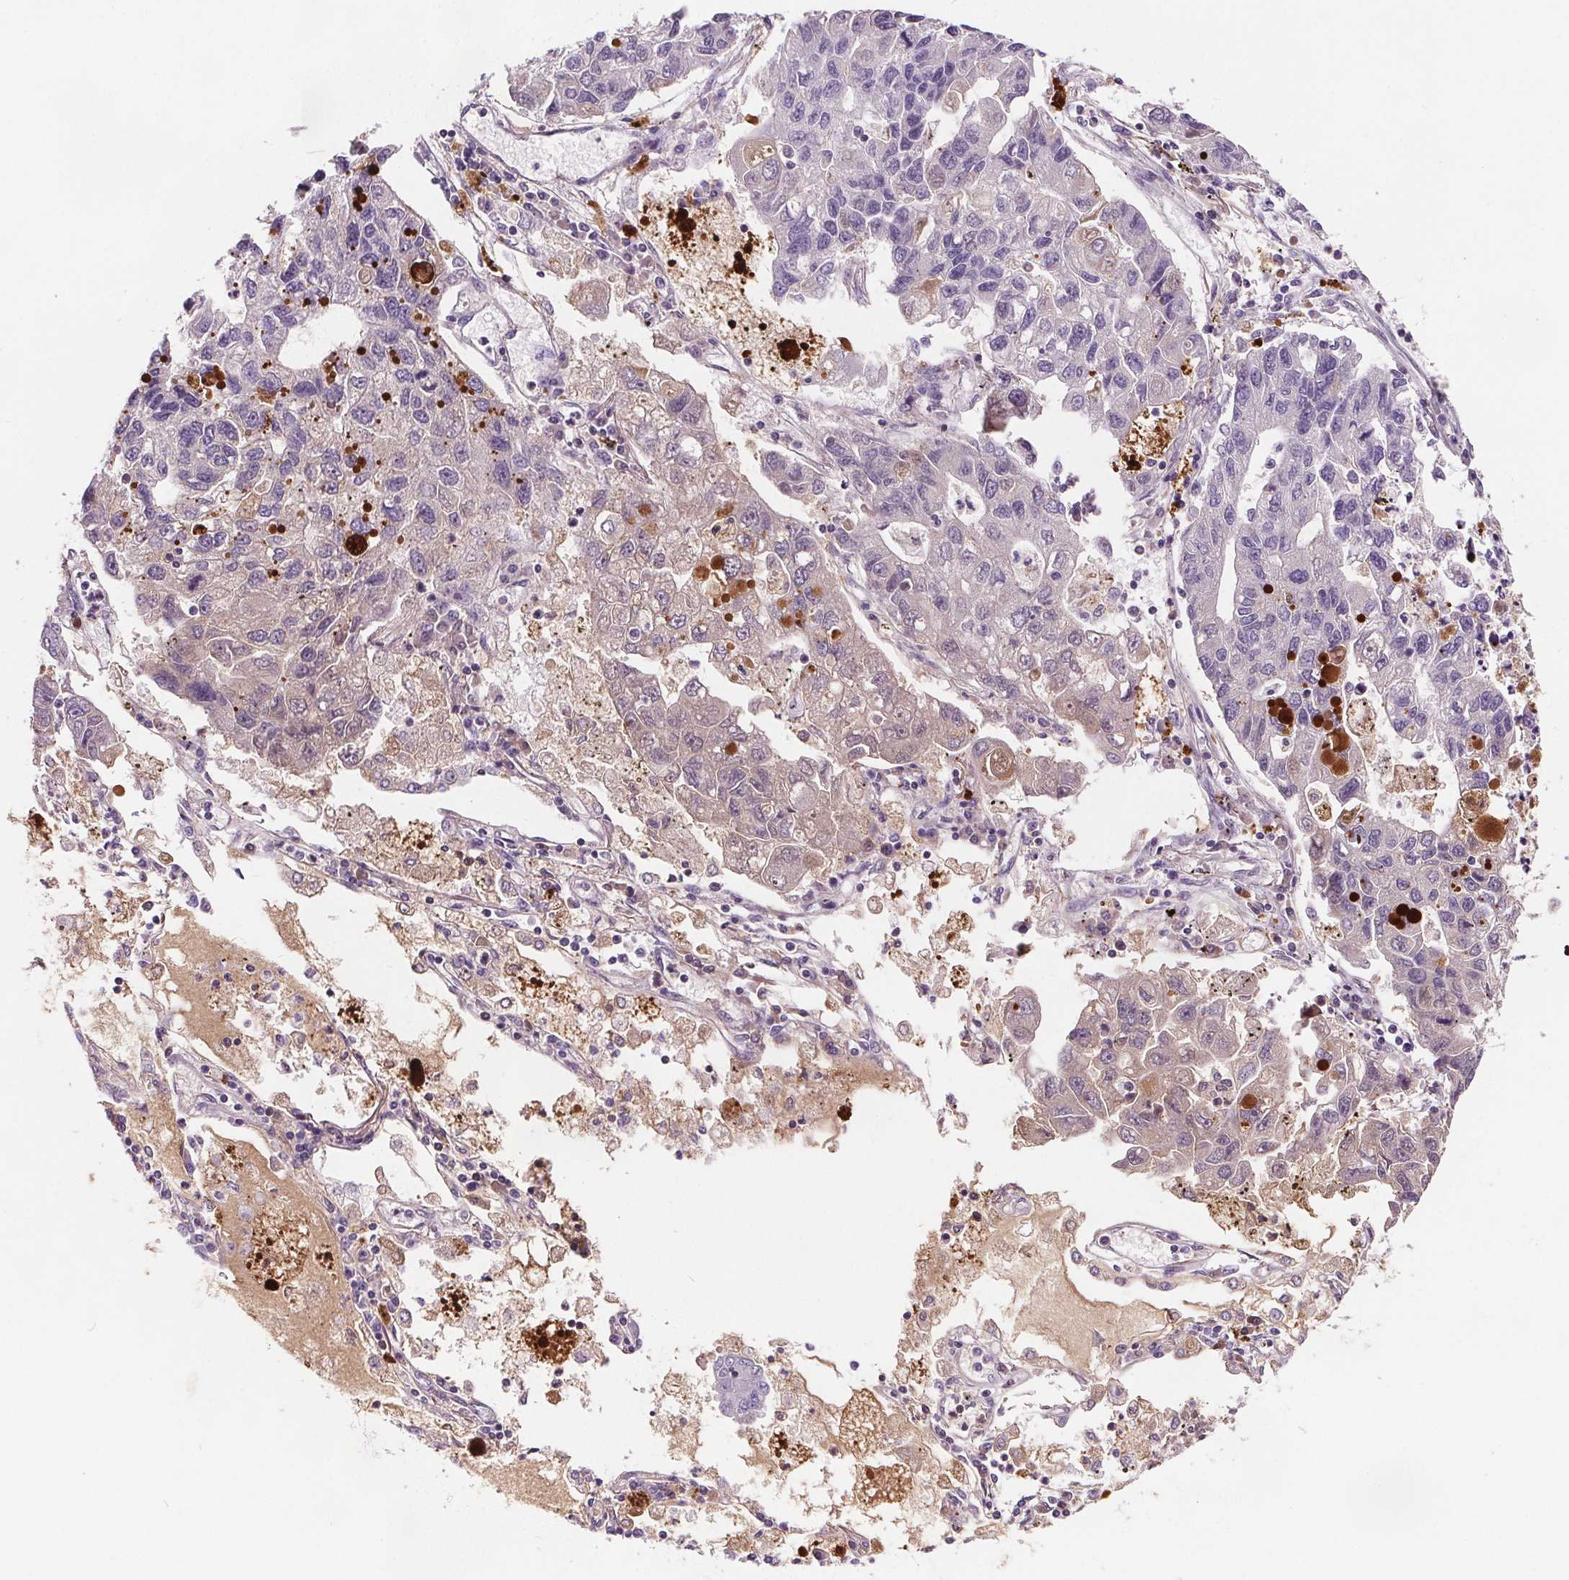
{"staining": {"intensity": "moderate", "quantity": "<25%", "location": "cytoplasmic/membranous"}, "tissue": "lung cancer", "cell_type": "Tumor cells", "image_type": "cancer", "snomed": [{"axis": "morphology", "description": "Adenocarcinoma, NOS"}, {"axis": "topography", "description": "Bronchus"}, {"axis": "topography", "description": "Lung"}], "caption": "This image exhibits immunohistochemistry (IHC) staining of human lung cancer (adenocarcinoma), with low moderate cytoplasmic/membranous expression in approximately <25% of tumor cells.", "gene": "CD5L", "patient": {"sex": "female", "age": 51}}